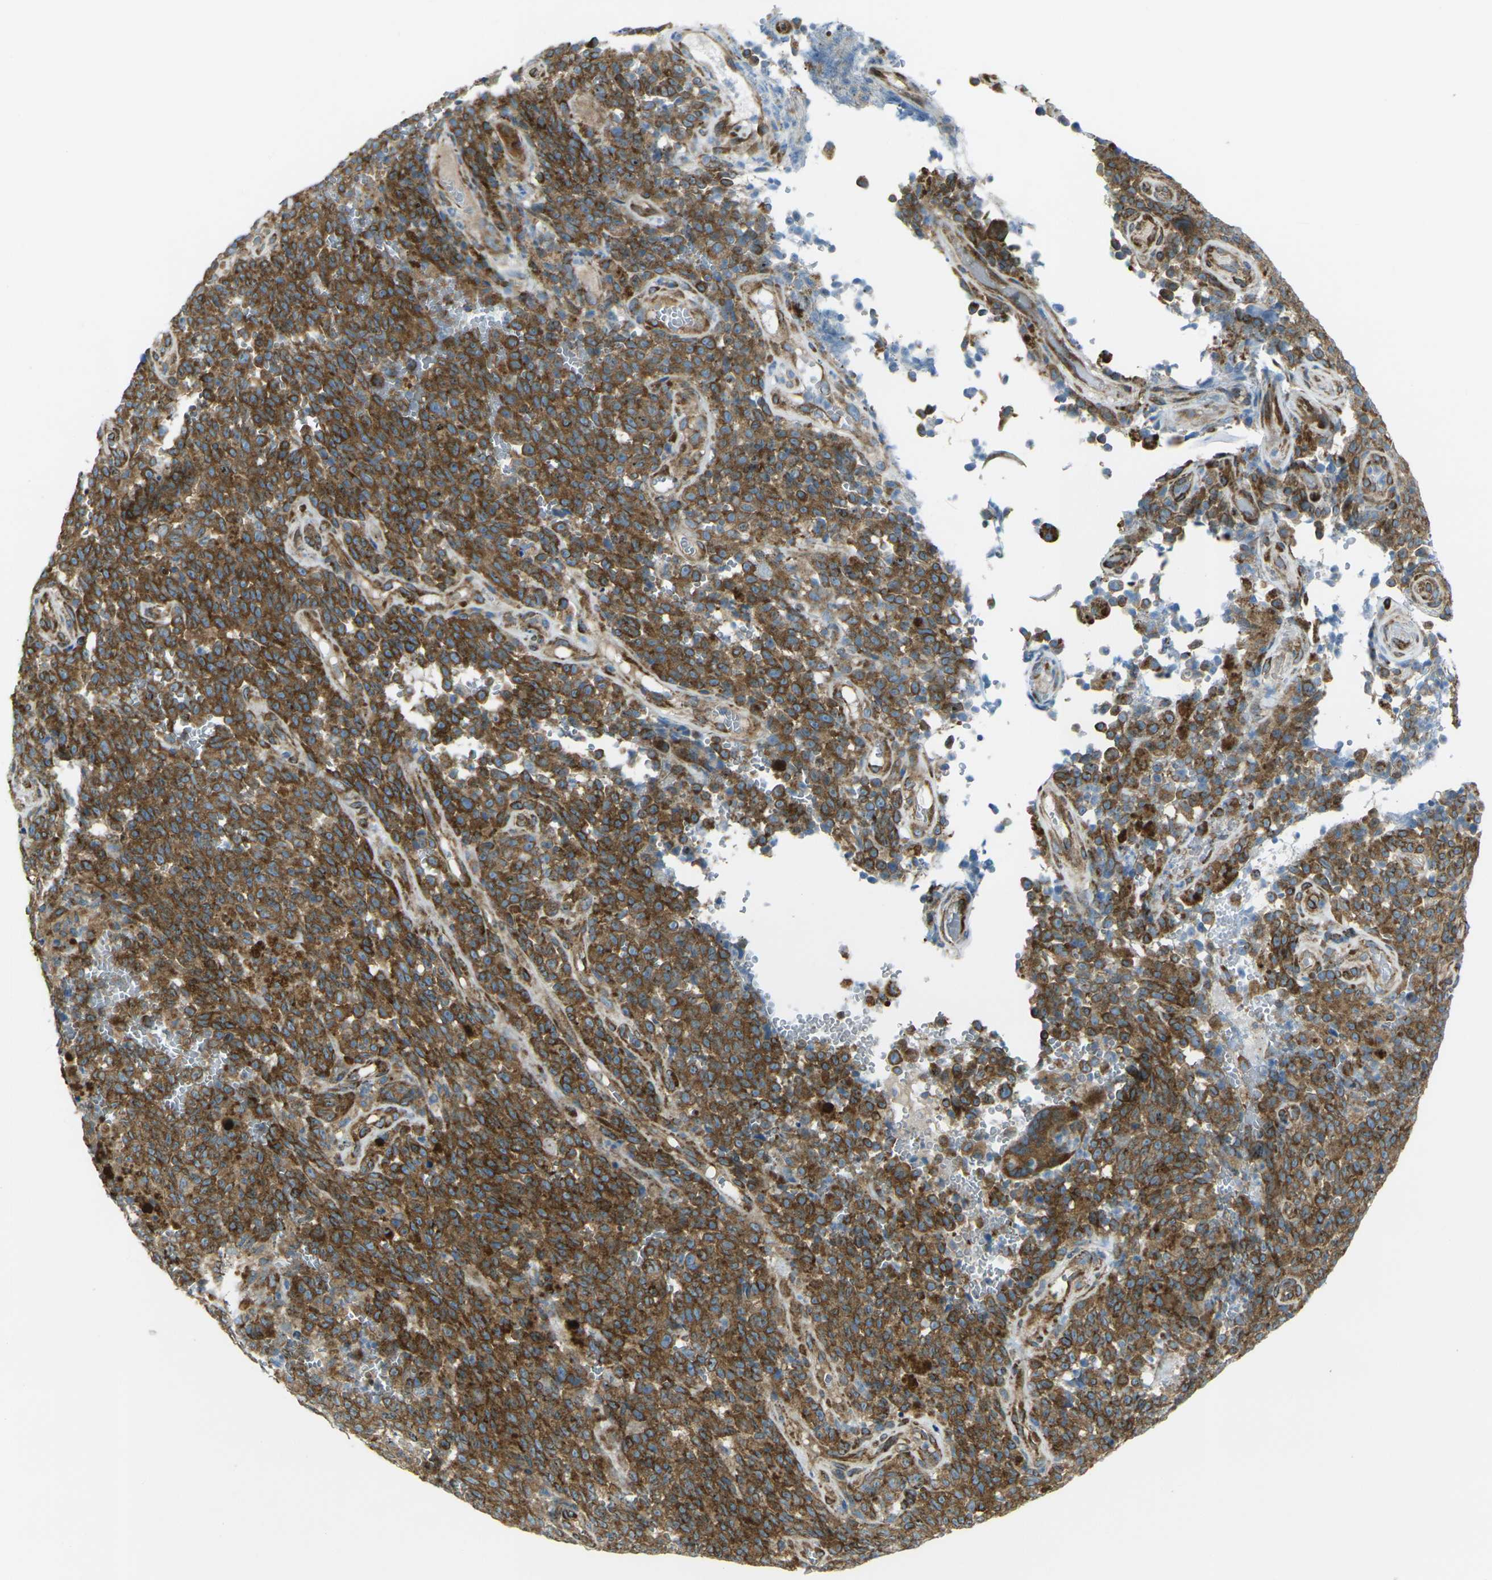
{"staining": {"intensity": "moderate", "quantity": ">75%", "location": "cytoplasmic/membranous"}, "tissue": "melanoma", "cell_type": "Tumor cells", "image_type": "cancer", "snomed": [{"axis": "morphology", "description": "Malignant melanoma, NOS"}, {"axis": "topography", "description": "Skin"}], "caption": "Malignant melanoma stained with a protein marker demonstrates moderate staining in tumor cells.", "gene": "CELSR2", "patient": {"sex": "female", "age": 82}}